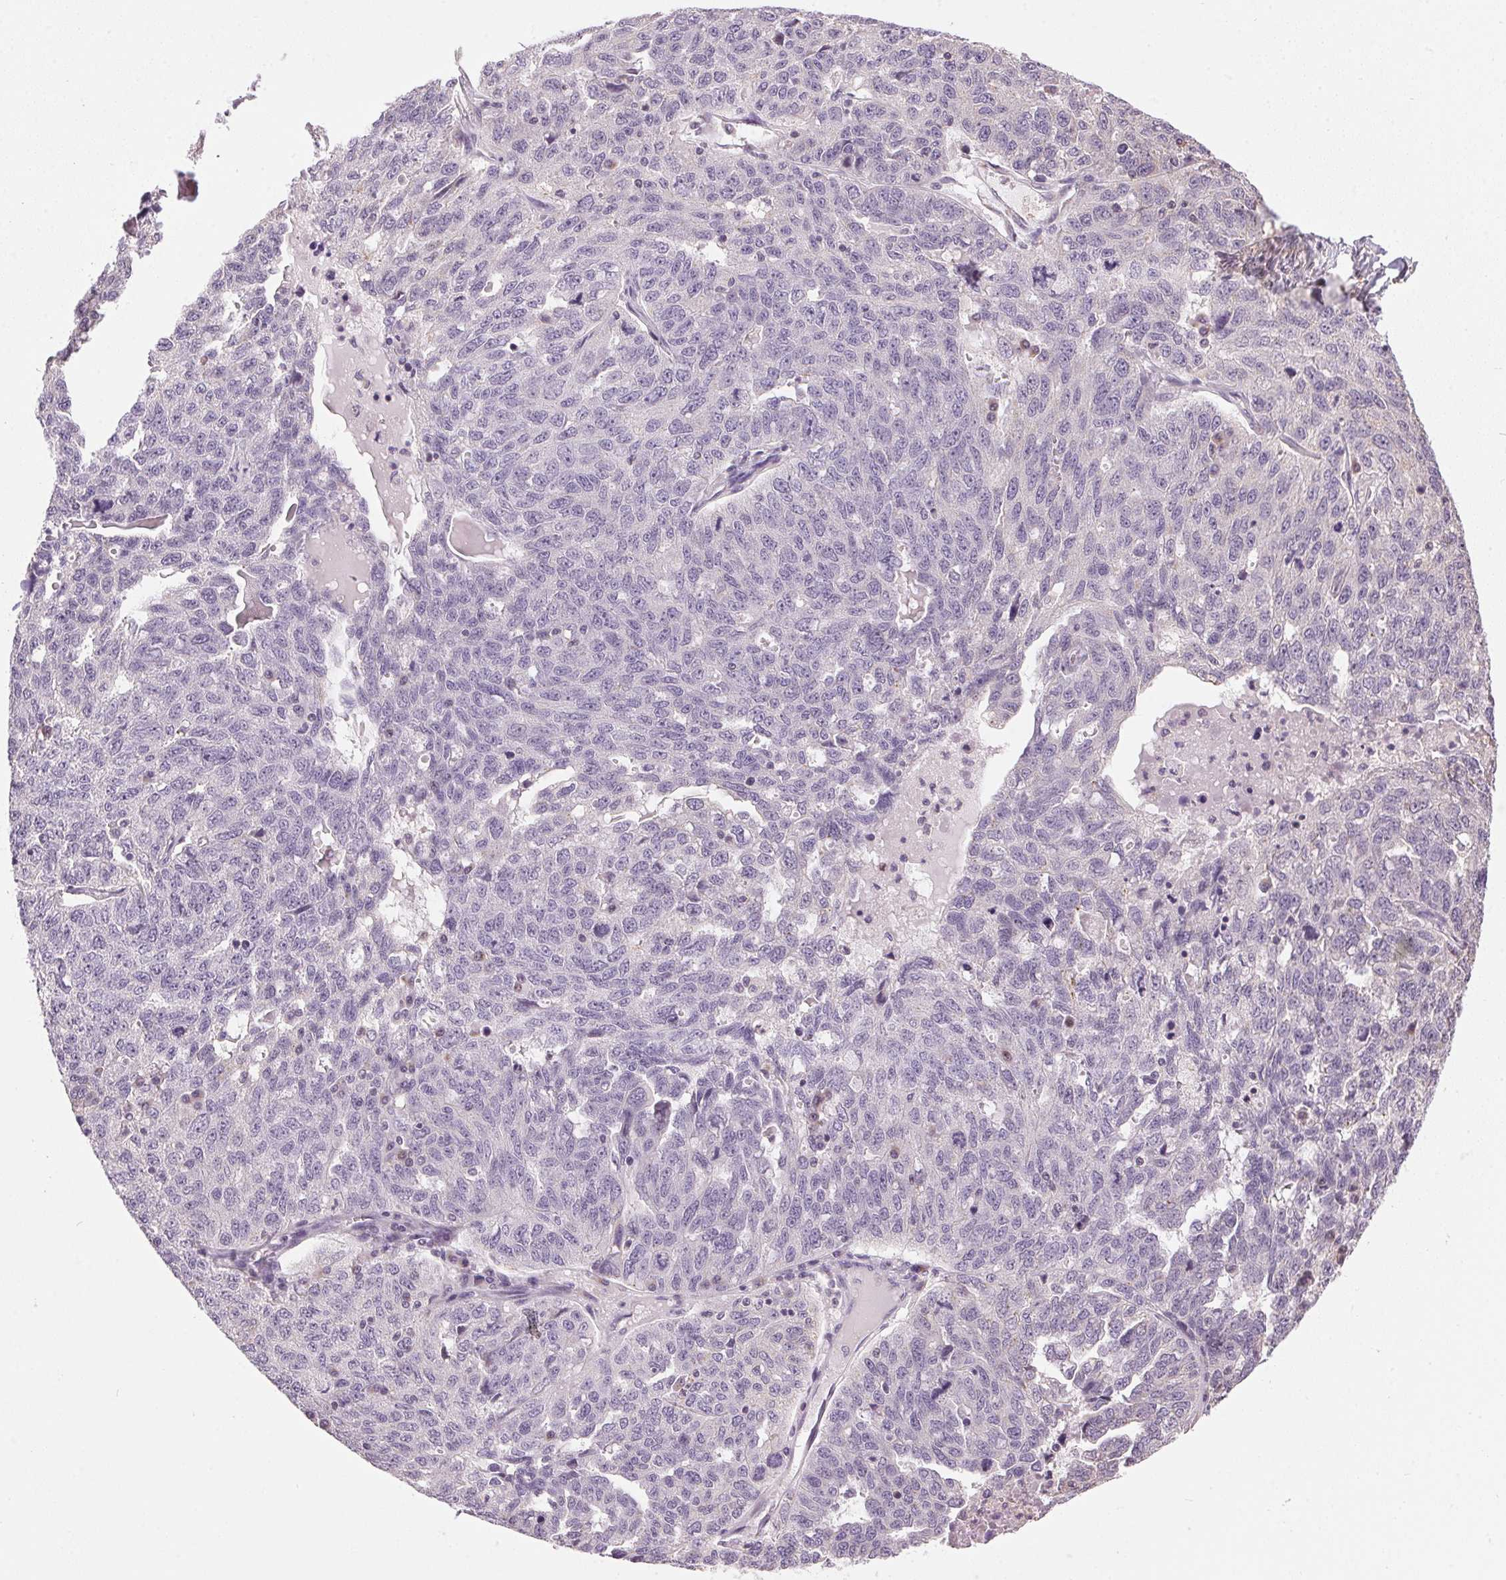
{"staining": {"intensity": "negative", "quantity": "none", "location": "none"}, "tissue": "ovarian cancer", "cell_type": "Tumor cells", "image_type": "cancer", "snomed": [{"axis": "morphology", "description": "Cystadenocarcinoma, serous, NOS"}, {"axis": "topography", "description": "Ovary"}], "caption": "Protein analysis of ovarian cancer (serous cystadenocarcinoma) shows no significant expression in tumor cells.", "gene": "GOLPH3", "patient": {"sex": "female", "age": 71}}